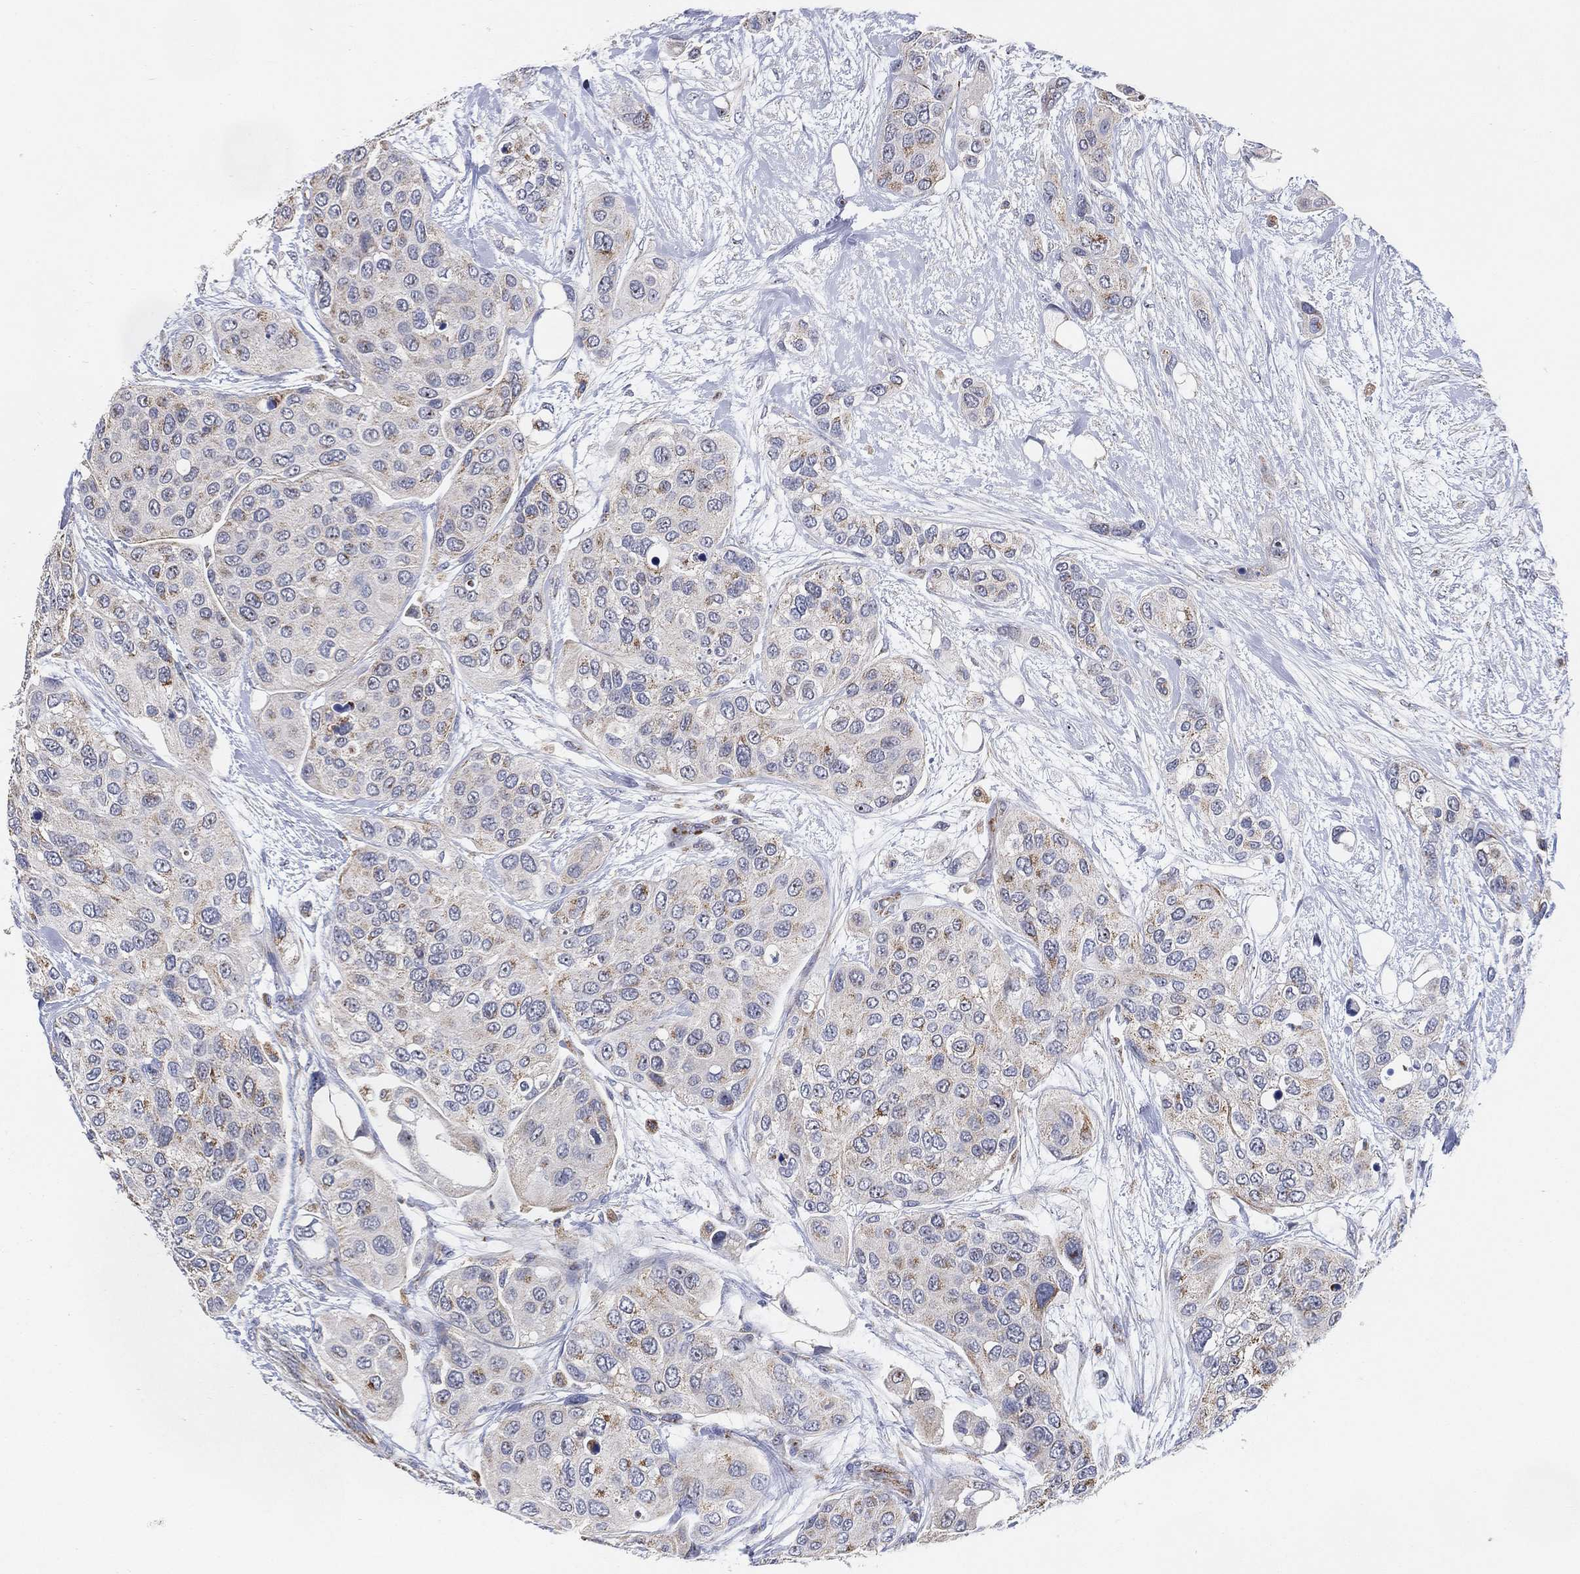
{"staining": {"intensity": "weak", "quantity": "<25%", "location": "cytoplasmic/membranous"}, "tissue": "urothelial cancer", "cell_type": "Tumor cells", "image_type": "cancer", "snomed": [{"axis": "morphology", "description": "Urothelial carcinoma, High grade"}, {"axis": "topography", "description": "Urinary bladder"}], "caption": "An image of human urothelial cancer is negative for staining in tumor cells. (Stains: DAB (3,3'-diaminobenzidine) immunohistochemistry with hematoxylin counter stain, Microscopy: brightfield microscopy at high magnification).", "gene": "GCAT", "patient": {"sex": "male", "age": 77}}